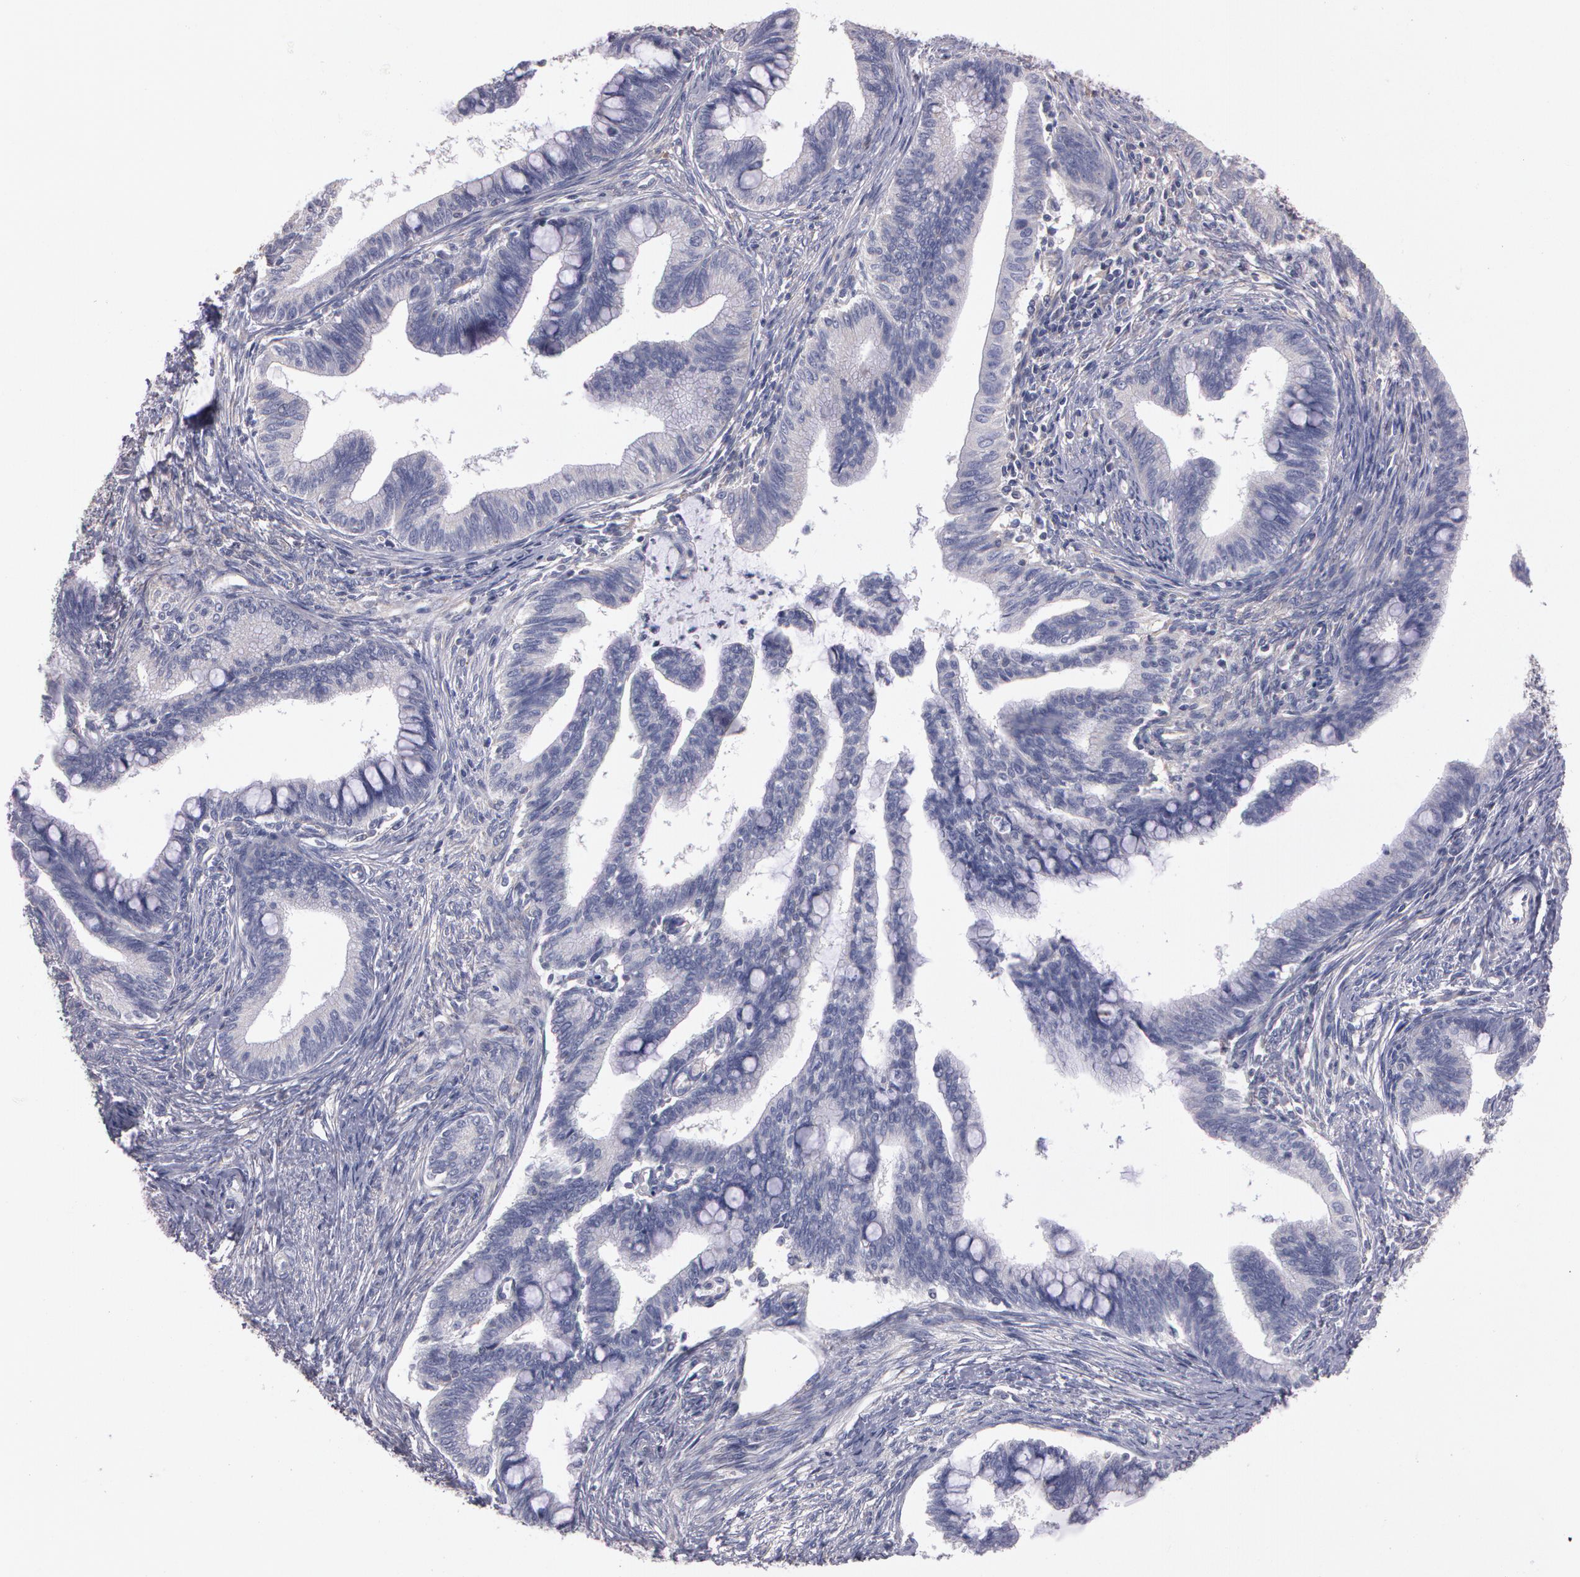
{"staining": {"intensity": "negative", "quantity": "none", "location": "none"}, "tissue": "cervical cancer", "cell_type": "Tumor cells", "image_type": "cancer", "snomed": [{"axis": "morphology", "description": "Adenocarcinoma, NOS"}, {"axis": "topography", "description": "Cervix"}], "caption": "Immunohistochemistry (IHC) of human cervical adenocarcinoma exhibits no staining in tumor cells.", "gene": "NEK9", "patient": {"sex": "female", "age": 36}}